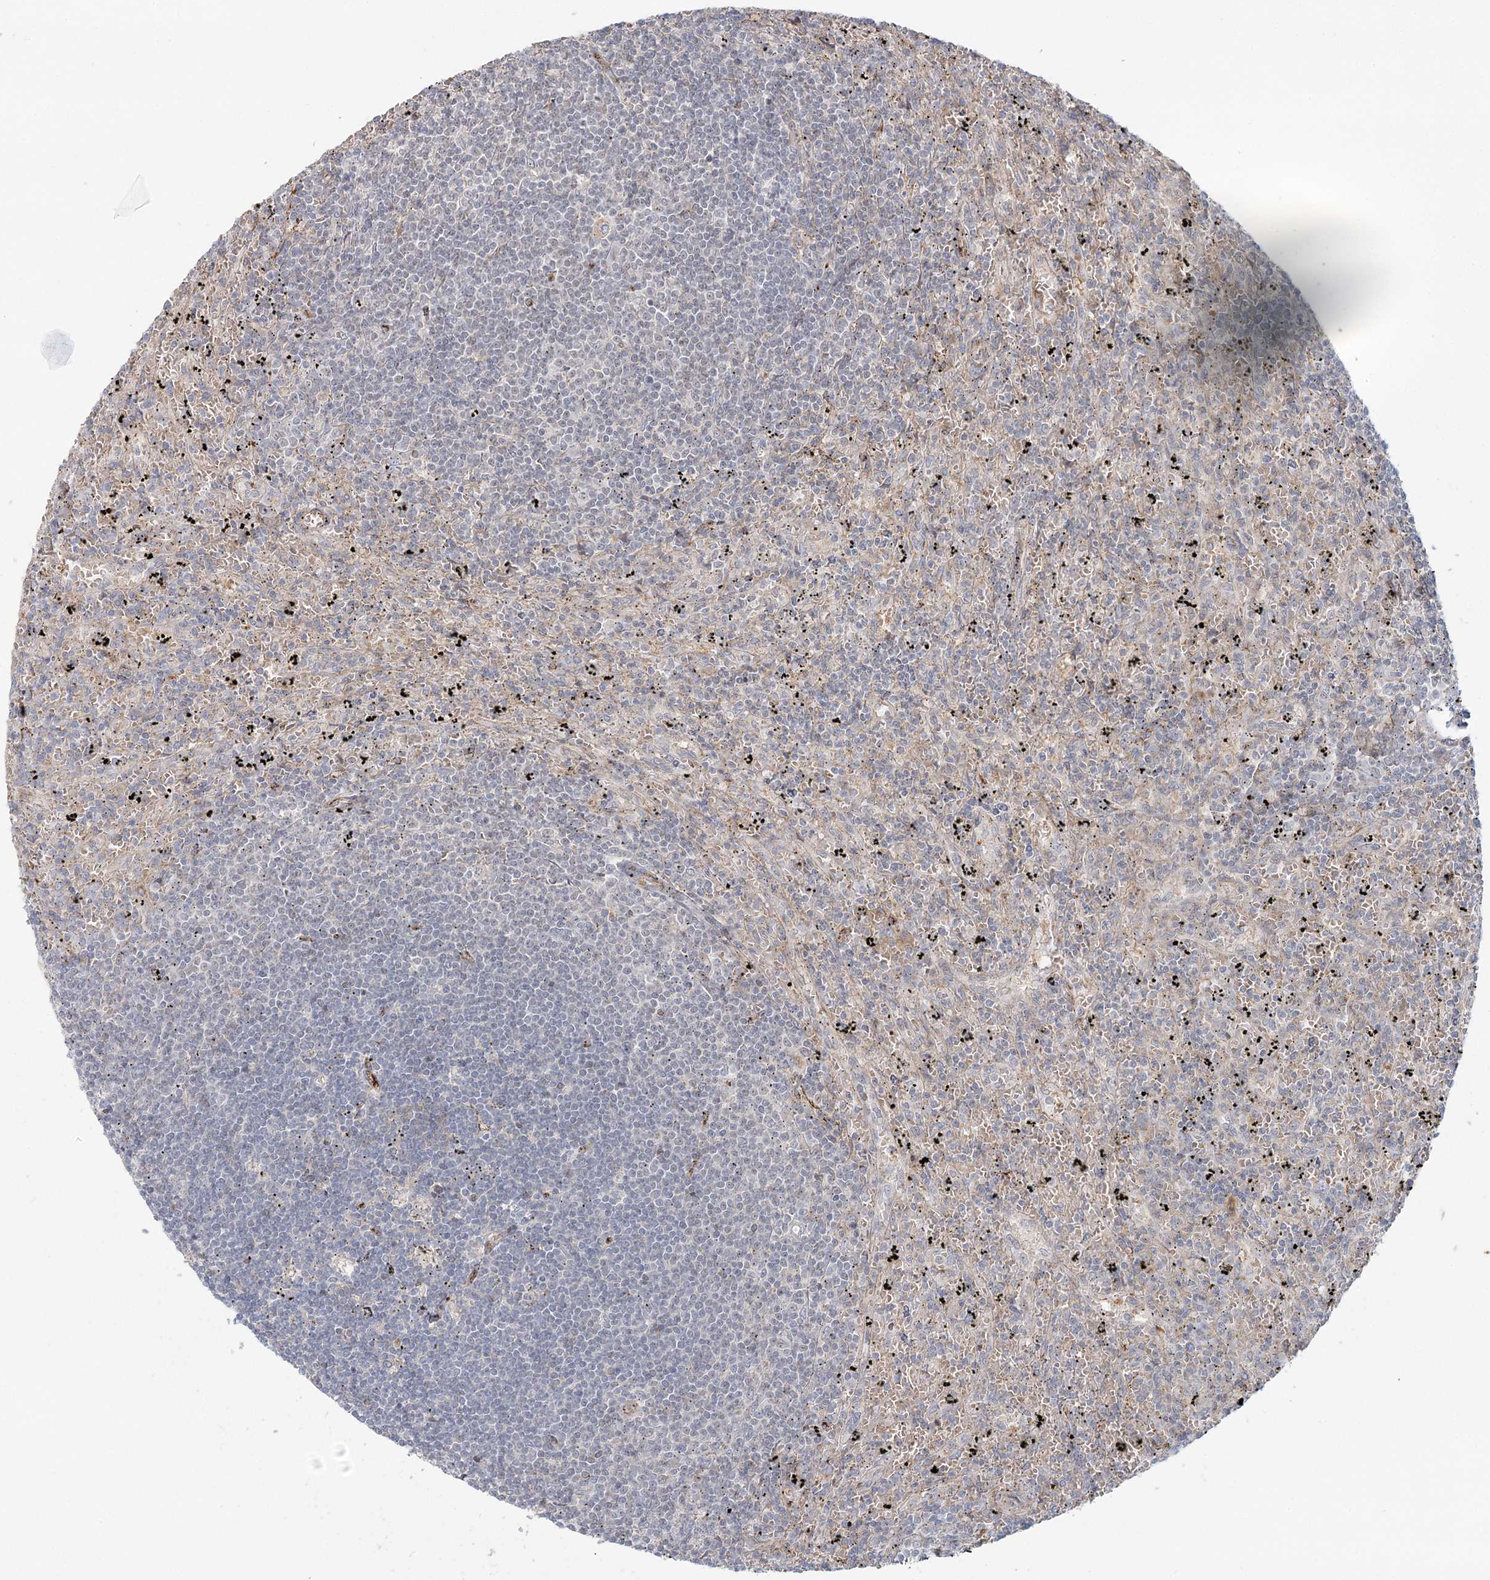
{"staining": {"intensity": "negative", "quantity": "none", "location": "none"}, "tissue": "lymphoma", "cell_type": "Tumor cells", "image_type": "cancer", "snomed": [{"axis": "morphology", "description": "Malignant lymphoma, non-Hodgkin's type, Low grade"}, {"axis": "topography", "description": "Spleen"}], "caption": "A micrograph of malignant lymphoma, non-Hodgkin's type (low-grade) stained for a protein demonstrates no brown staining in tumor cells. (DAB (3,3'-diaminobenzidine) immunohistochemistry (IHC), high magnification).", "gene": "KBTBD4", "patient": {"sex": "male", "age": 76}}